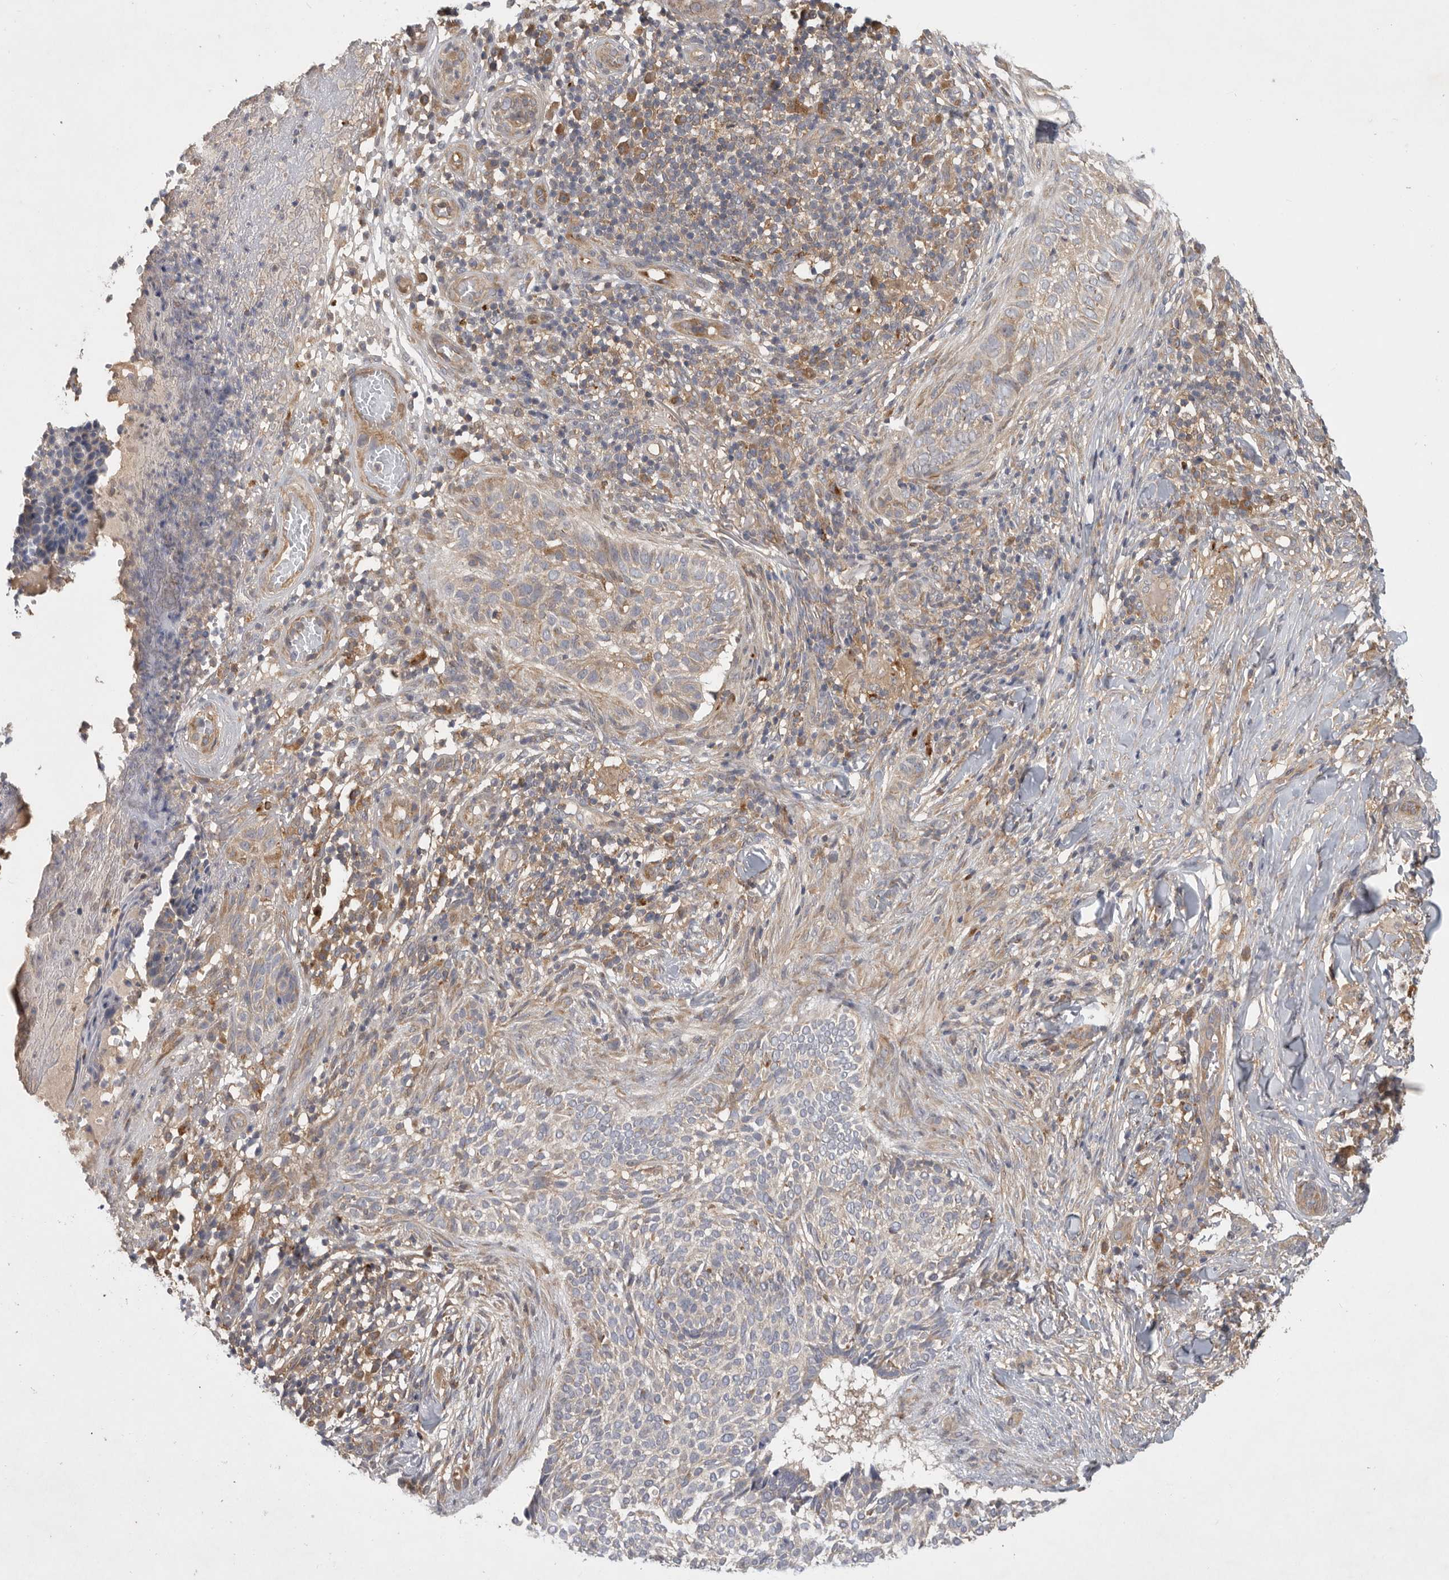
{"staining": {"intensity": "weak", "quantity": "<25%", "location": "cytoplasmic/membranous"}, "tissue": "skin cancer", "cell_type": "Tumor cells", "image_type": "cancer", "snomed": [{"axis": "morphology", "description": "Normal tissue, NOS"}, {"axis": "morphology", "description": "Basal cell carcinoma"}, {"axis": "topography", "description": "Skin"}], "caption": "Tumor cells are negative for brown protein staining in skin cancer (basal cell carcinoma).", "gene": "C1orf109", "patient": {"sex": "male", "age": 67}}